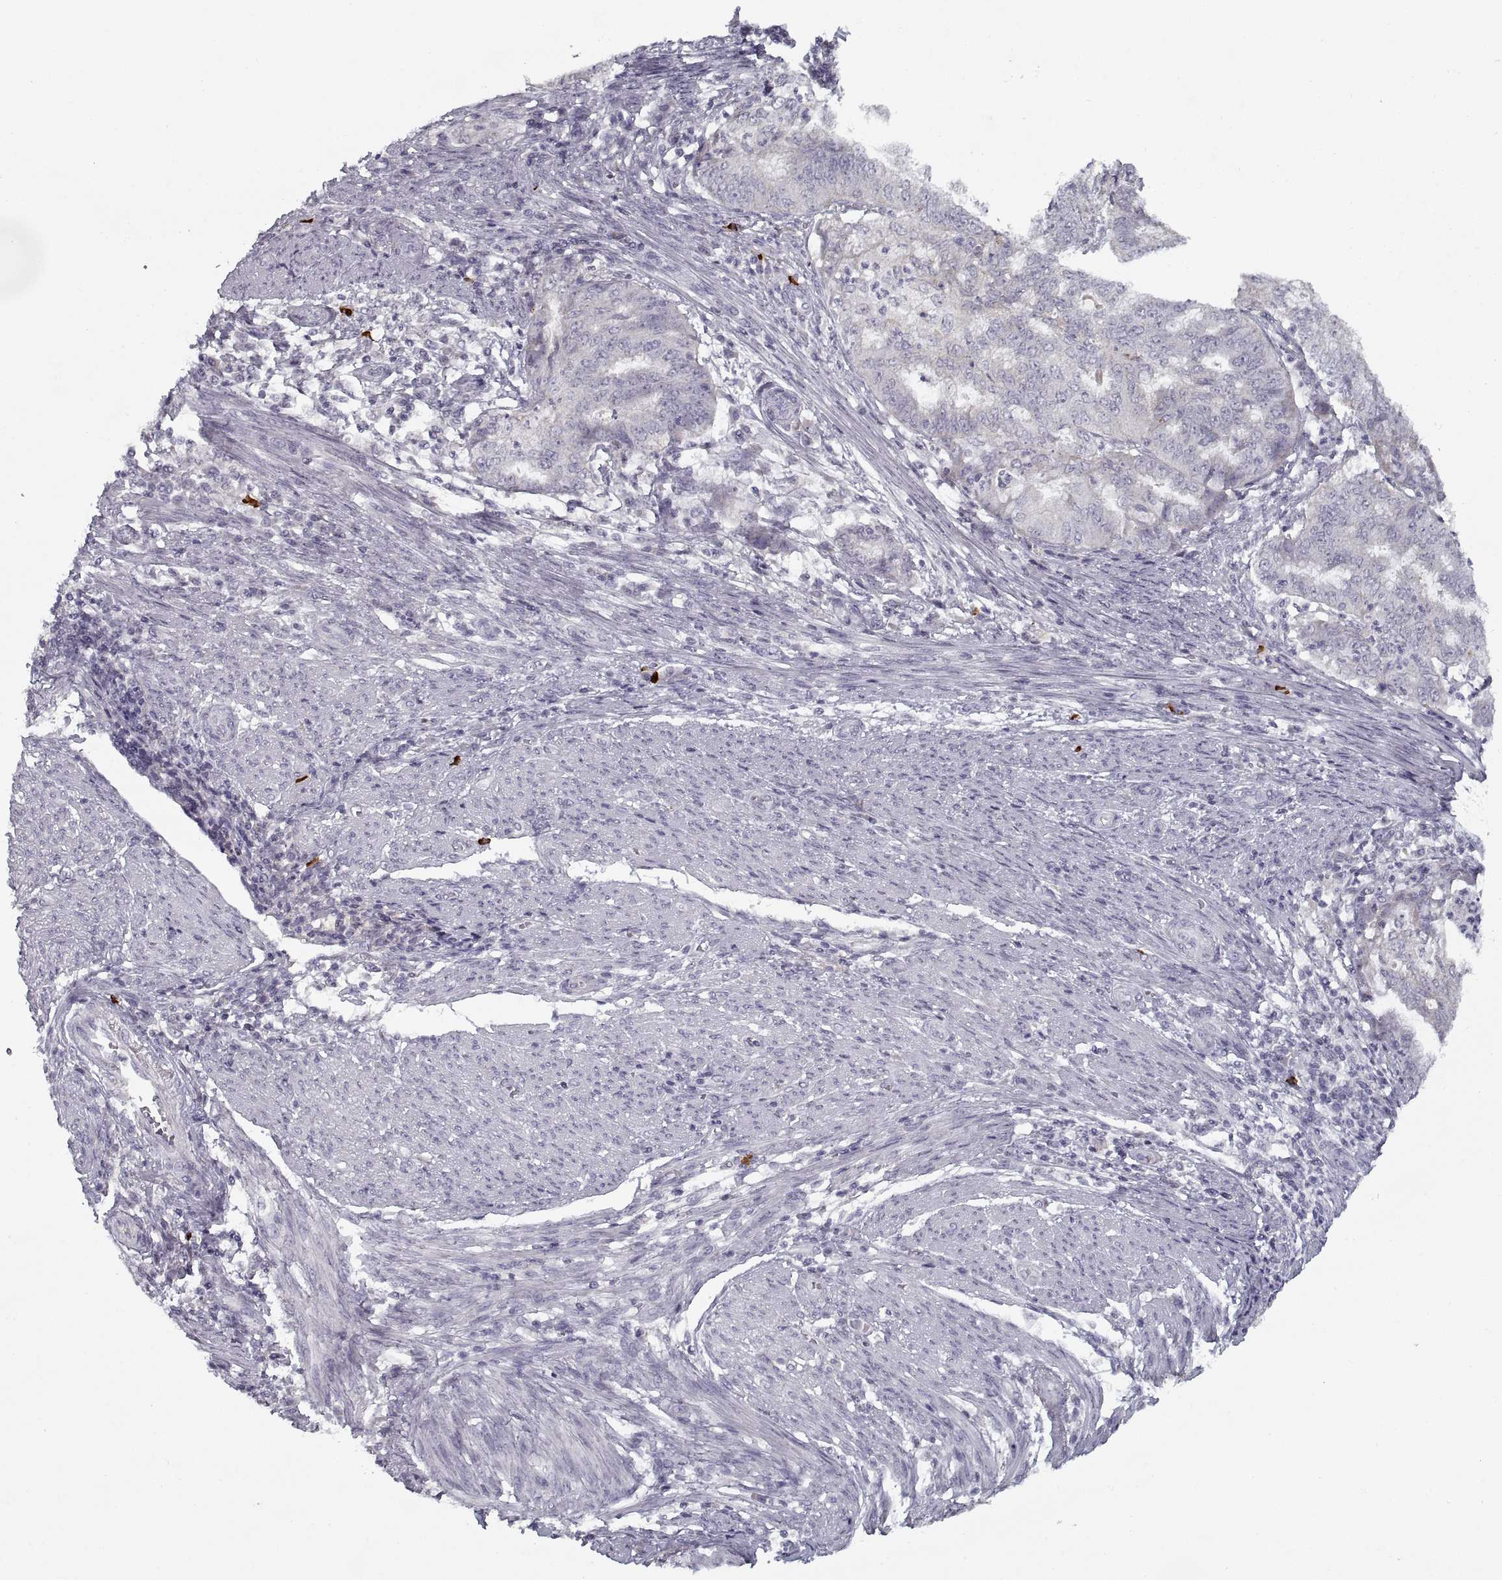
{"staining": {"intensity": "negative", "quantity": "none", "location": "none"}, "tissue": "endometrial cancer", "cell_type": "Tumor cells", "image_type": "cancer", "snomed": [{"axis": "morphology", "description": "Adenocarcinoma, NOS"}, {"axis": "topography", "description": "Endometrium"}], "caption": "Immunohistochemistry image of neoplastic tissue: adenocarcinoma (endometrial) stained with DAB exhibits no significant protein expression in tumor cells.", "gene": "GAD2", "patient": {"sex": "female", "age": 79}}